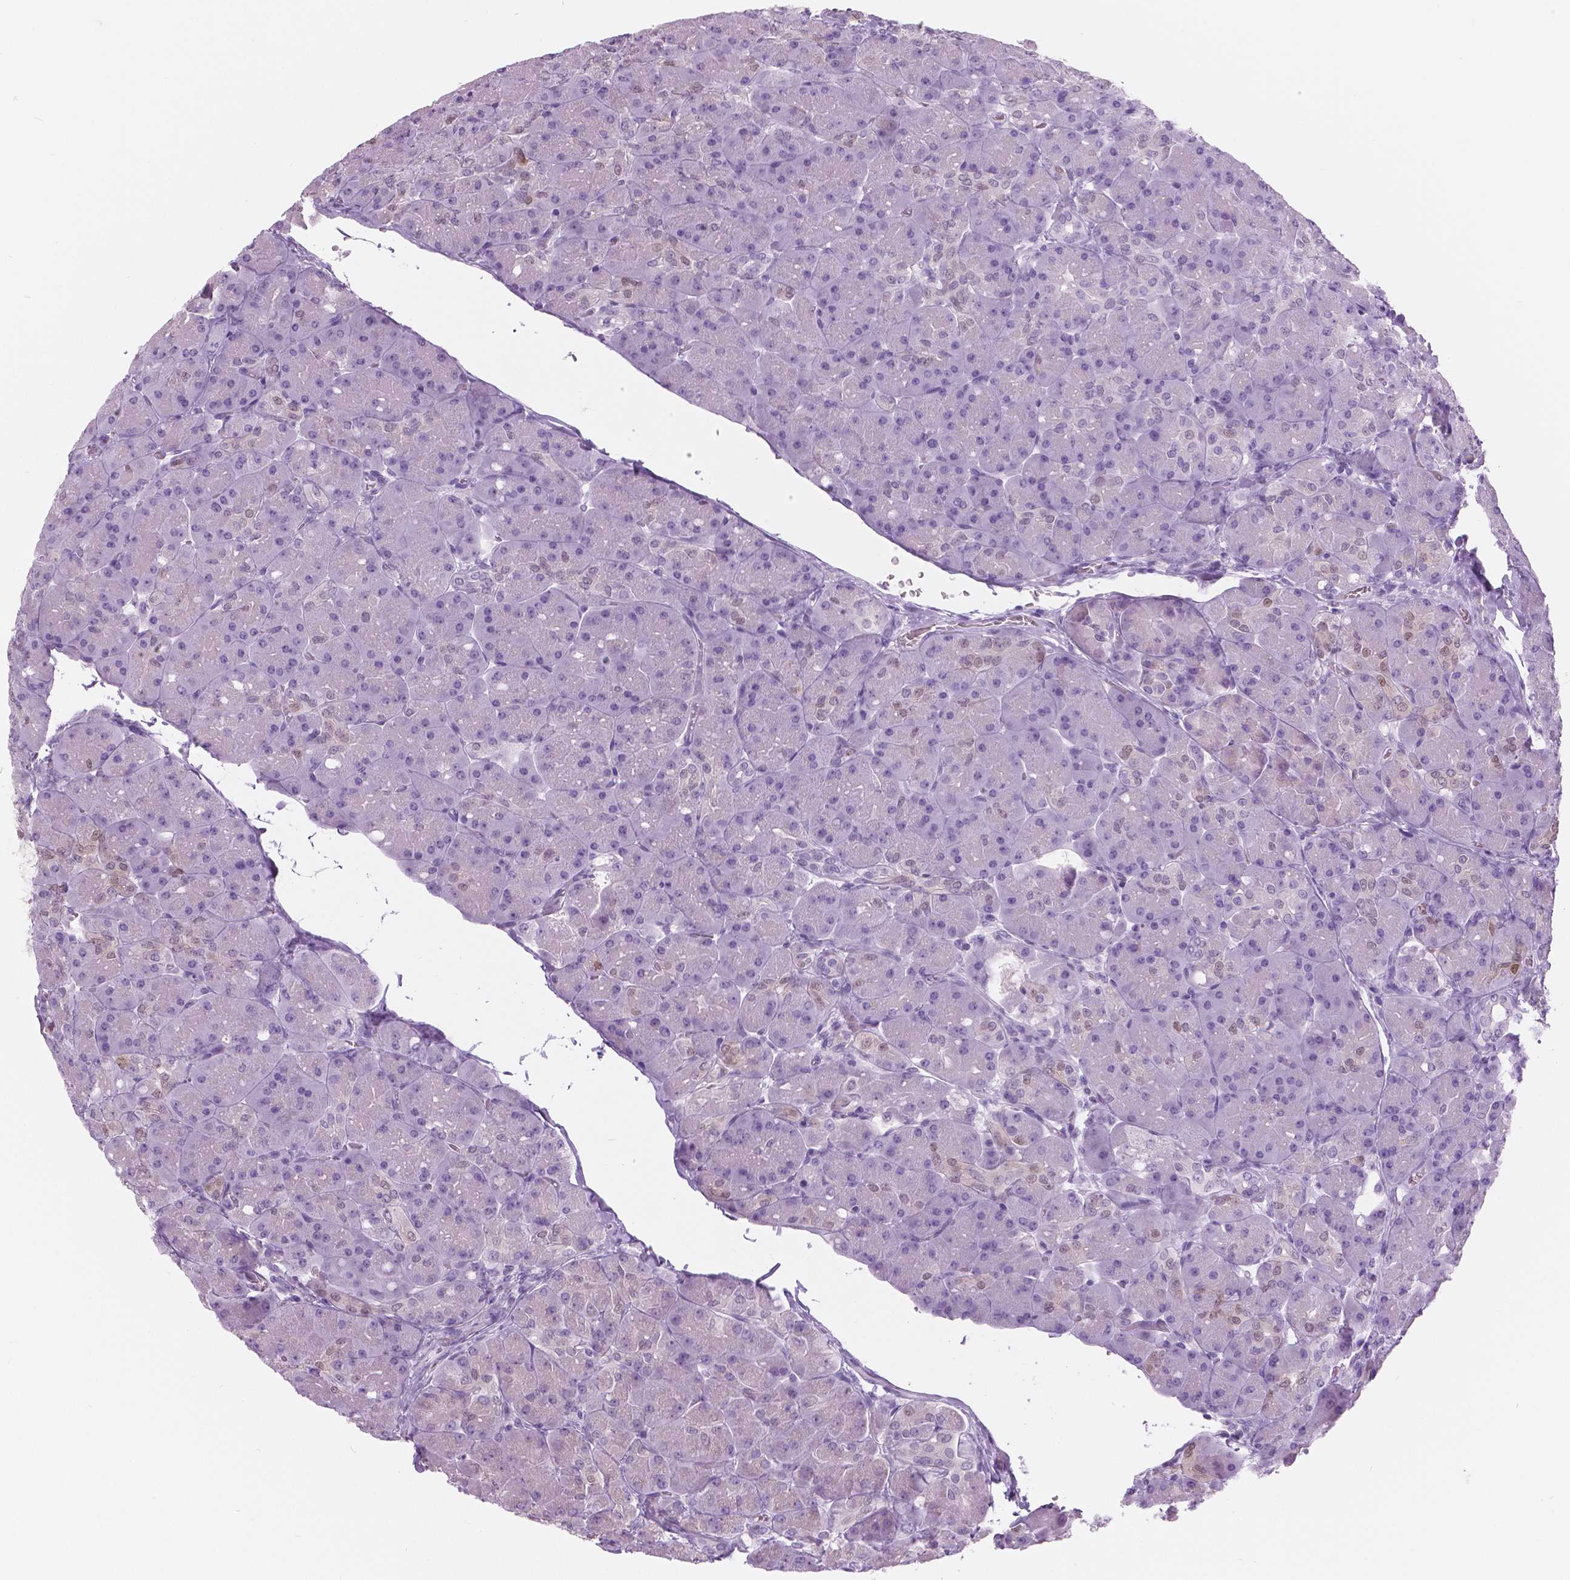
{"staining": {"intensity": "negative", "quantity": "none", "location": "none"}, "tissue": "pancreas", "cell_type": "Exocrine glandular cells", "image_type": "normal", "snomed": [{"axis": "morphology", "description": "Normal tissue, NOS"}, {"axis": "topography", "description": "Pancreas"}], "caption": "Normal pancreas was stained to show a protein in brown. There is no significant expression in exocrine glandular cells. (DAB IHC, high magnification).", "gene": "SFTPD", "patient": {"sex": "male", "age": 55}}